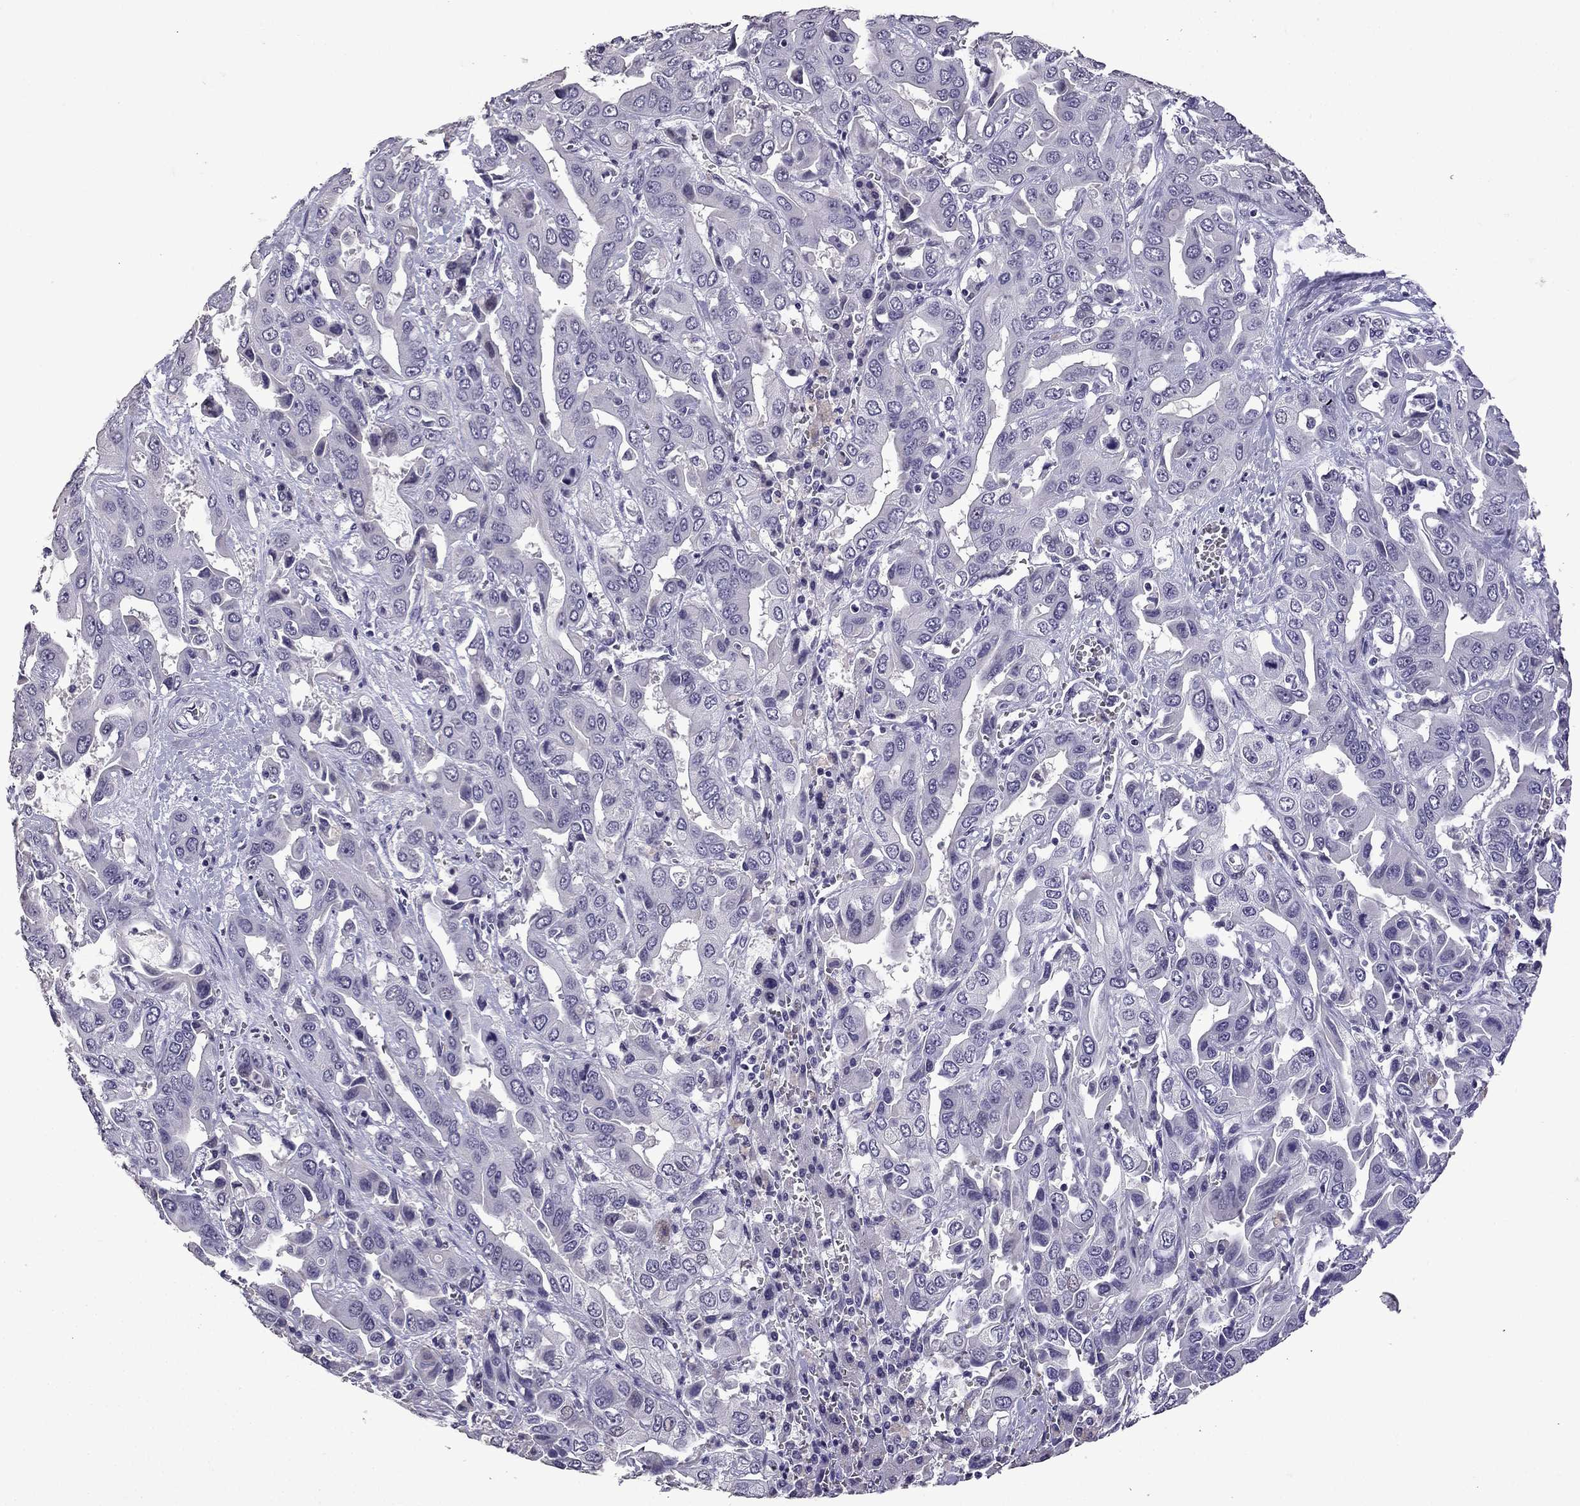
{"staining": {"intensity": "negative", "quantity": "none", "location": "none"}, "tissue": "liver cancer", "cell_type": "Tumor cells", "image_type": "cancer", "snomed": [{"axis": "morphology", "description": "Cholangiocarcinoma"}, {"axis": "topography", "description": "Liver"}], "caption": "This image is of liver cancer (cholangiocarcinoma) stained with immunohistochemistry to label a protein in brown with the nuclei are counter-stained blue. There is no staining in tumor cells.", "gene": "TTN", "patient": {"sex": "female", "age": 52}}